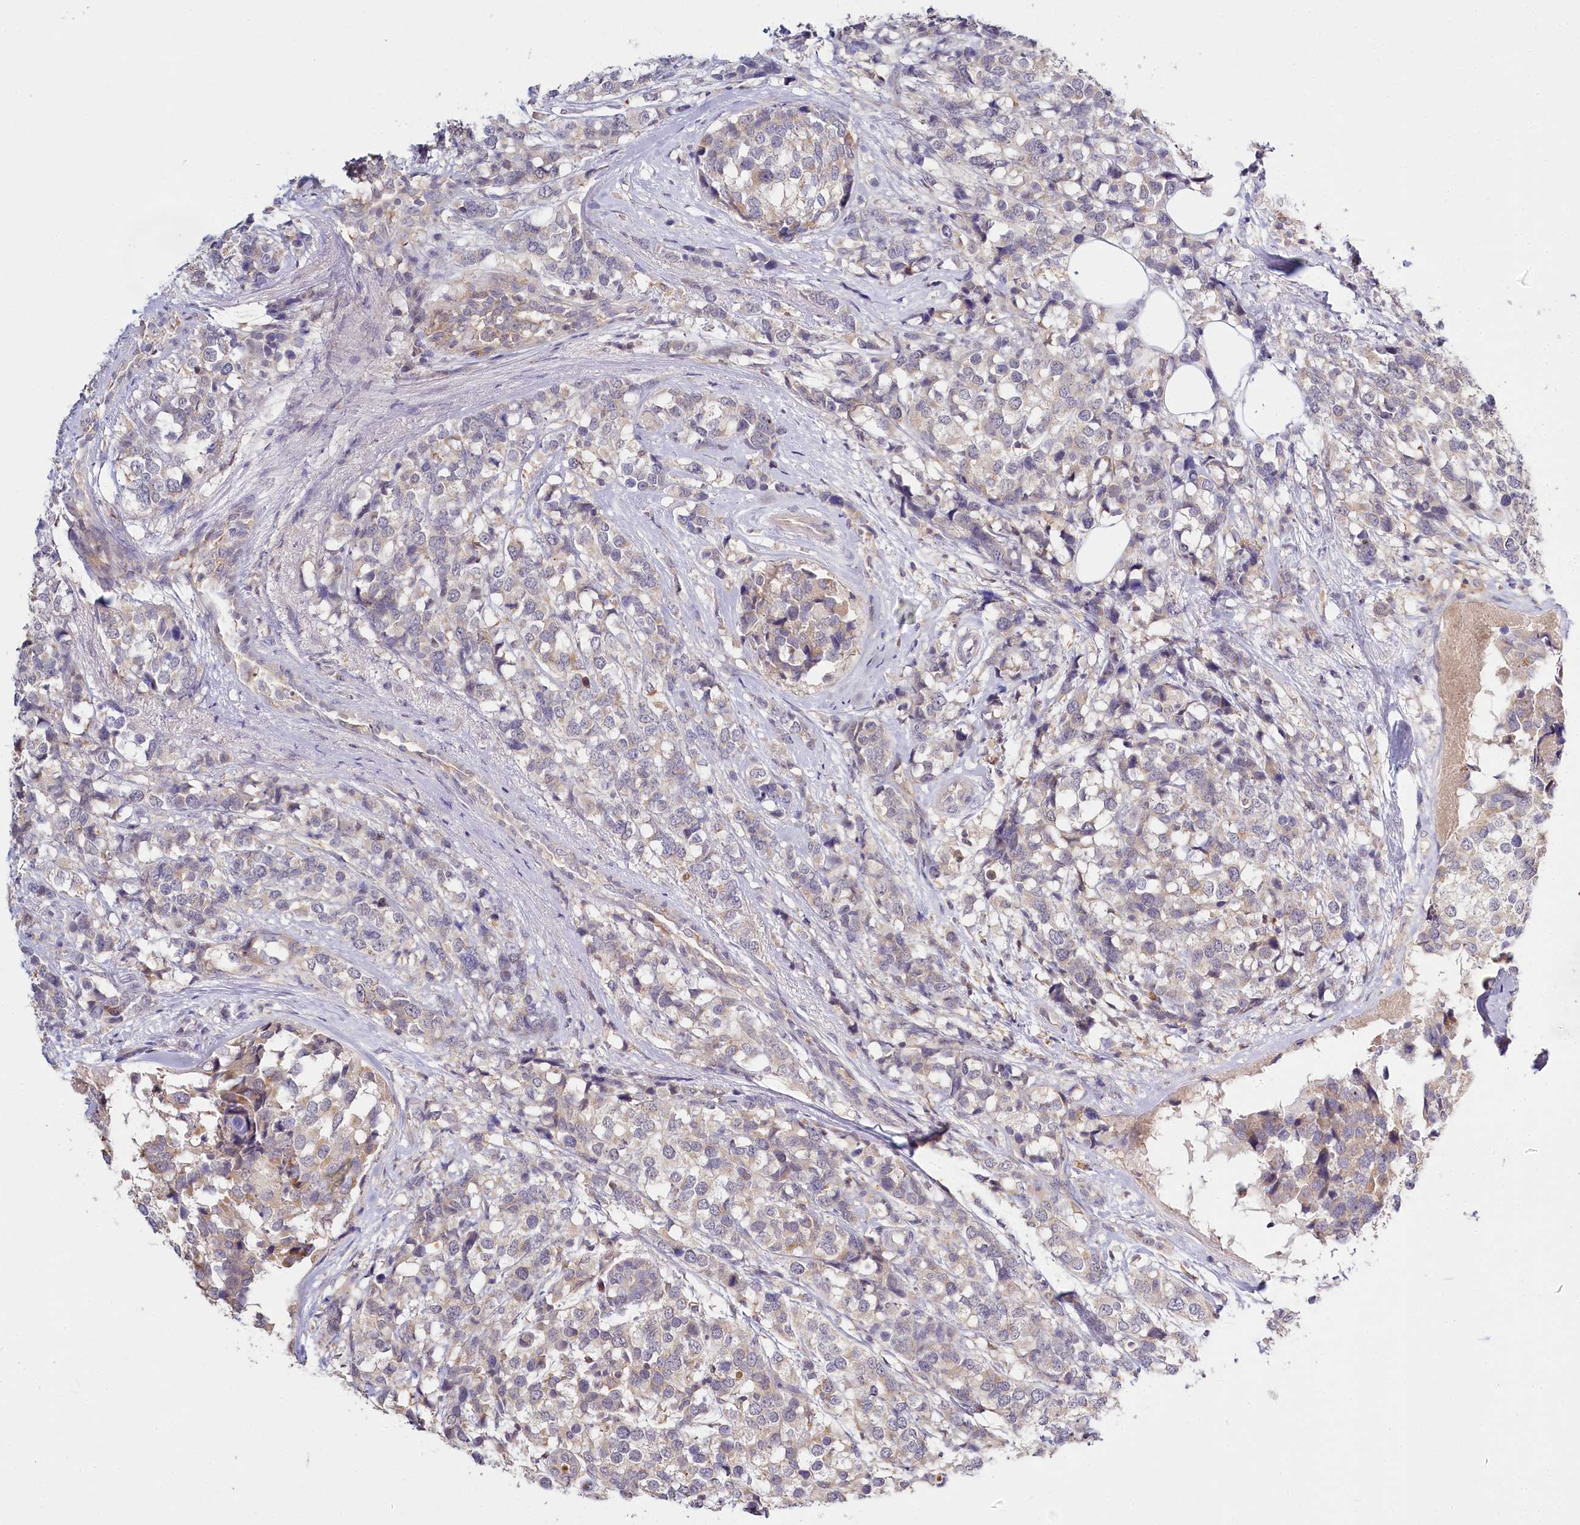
{"staining": {"intensity": "negative", "quantity": "none", "location": "none"}, "tissue": "breast cancer", "cell_type": "Tumor cells", "image_type": "cancer", "snomed": [{"axis": "morphology", "description": "Lobular carcinoma"}, {"axis": "topography", "description": "Breast"}], "caption": "Tumor cells show no significant positivity in lobular carcinoma (breast).", "gene": "DAPK1", "patient": {"sex": "female", "age": 59}}